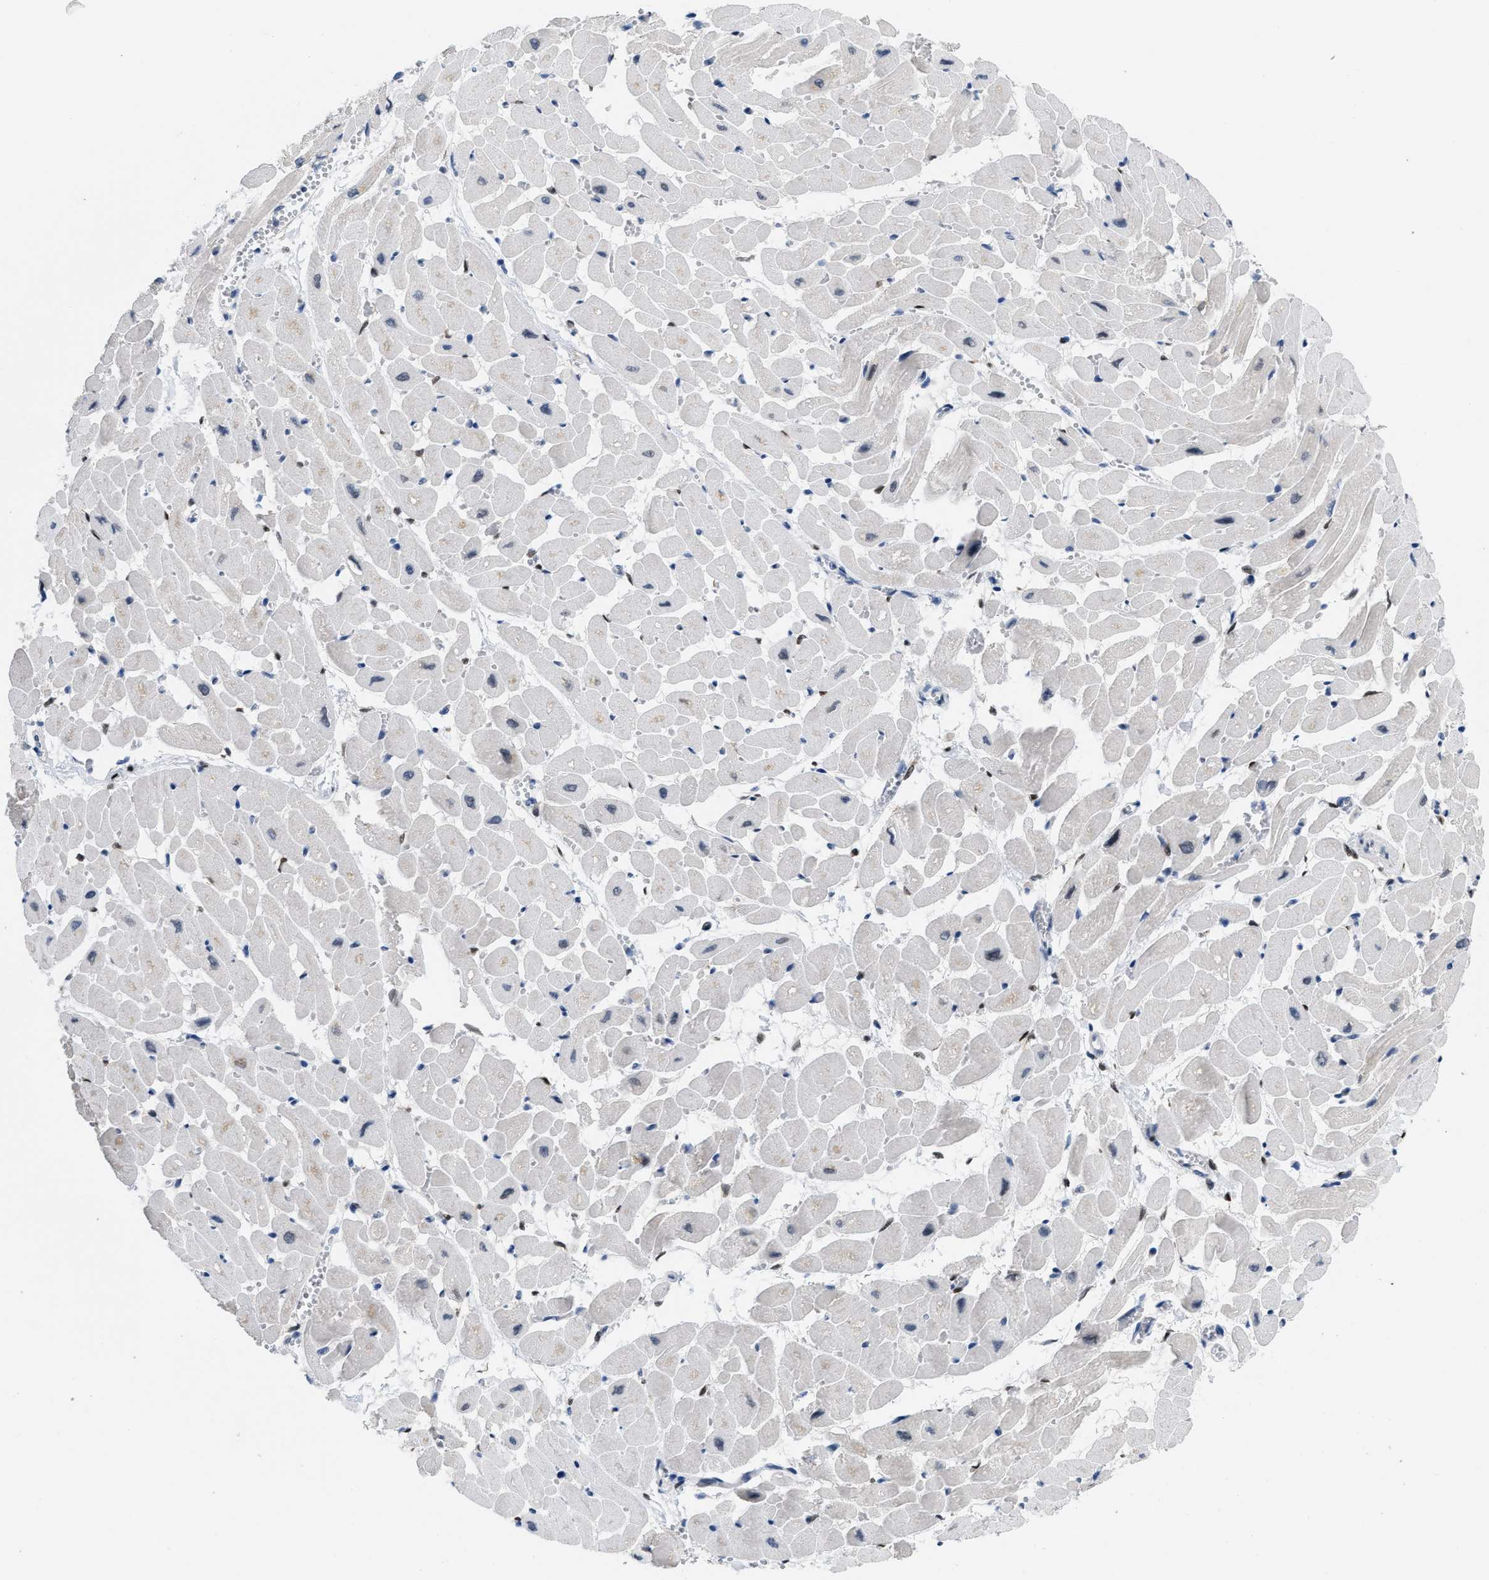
{"staining": {"intensity": "weak", "quantity": "25%-75%", "location": "nuclear"}, "tissue": "heart muscle", "cell_type": "Cardiomyocytes", "image_type": "normal", "snomed": [{"axis": "morphology", "description": "Normal tissue, NOS"}, {"axis": "topography", "description": "Heart"}], "caption": "High-power microscopy captured an IHC histopathology image of normal heart muscle, revealing weak nuclear positivity in approximately 25%-75% of cardiomyocytes. The staining is performed using DAB (3,3'-diaminobenzidine) brown chromogen to label protein expression. The nuclei are counter-stained blue using hematoxylin.", "gene": "NFIX", "patient": {"sex": "male", "age": 45}}